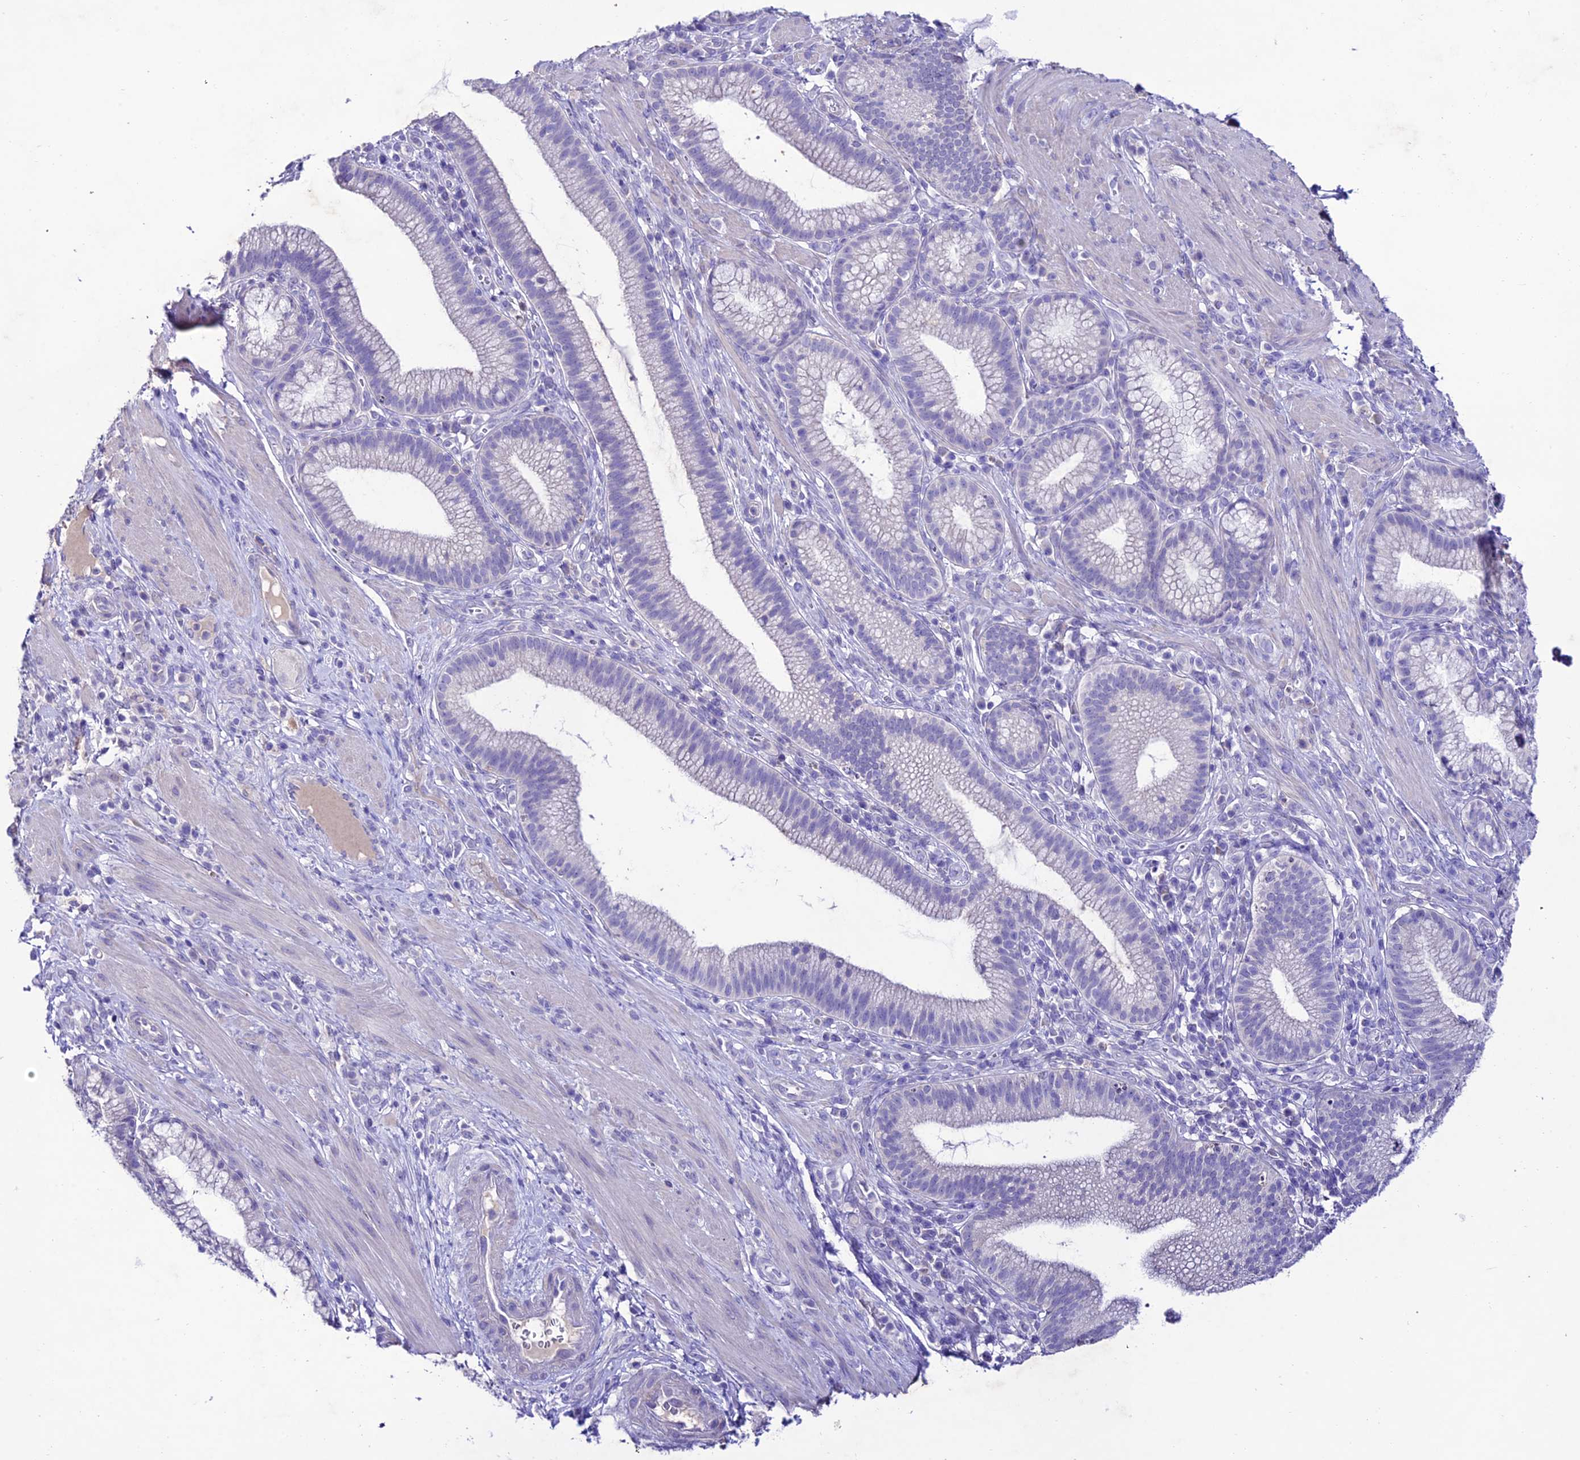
{"staining": {"intensity": "negative", "quantity": "none", "location": "none"}, "tissue": "pancreatic cancer", "cell_type": "Tumor cells", "image_type": "cancer", "snomed": [{"axis": "morphology", "description": "Adenocarcinoma, NOS"}, {"axis": "topography", "description": "Pancreas"}], "caption": "Protein analysis of pancreatic adenocarcinoma demonstrates no significant expression in tumor cells.", "gene": "NLRP6", "patient": {"sex": "male", "age": 72}}